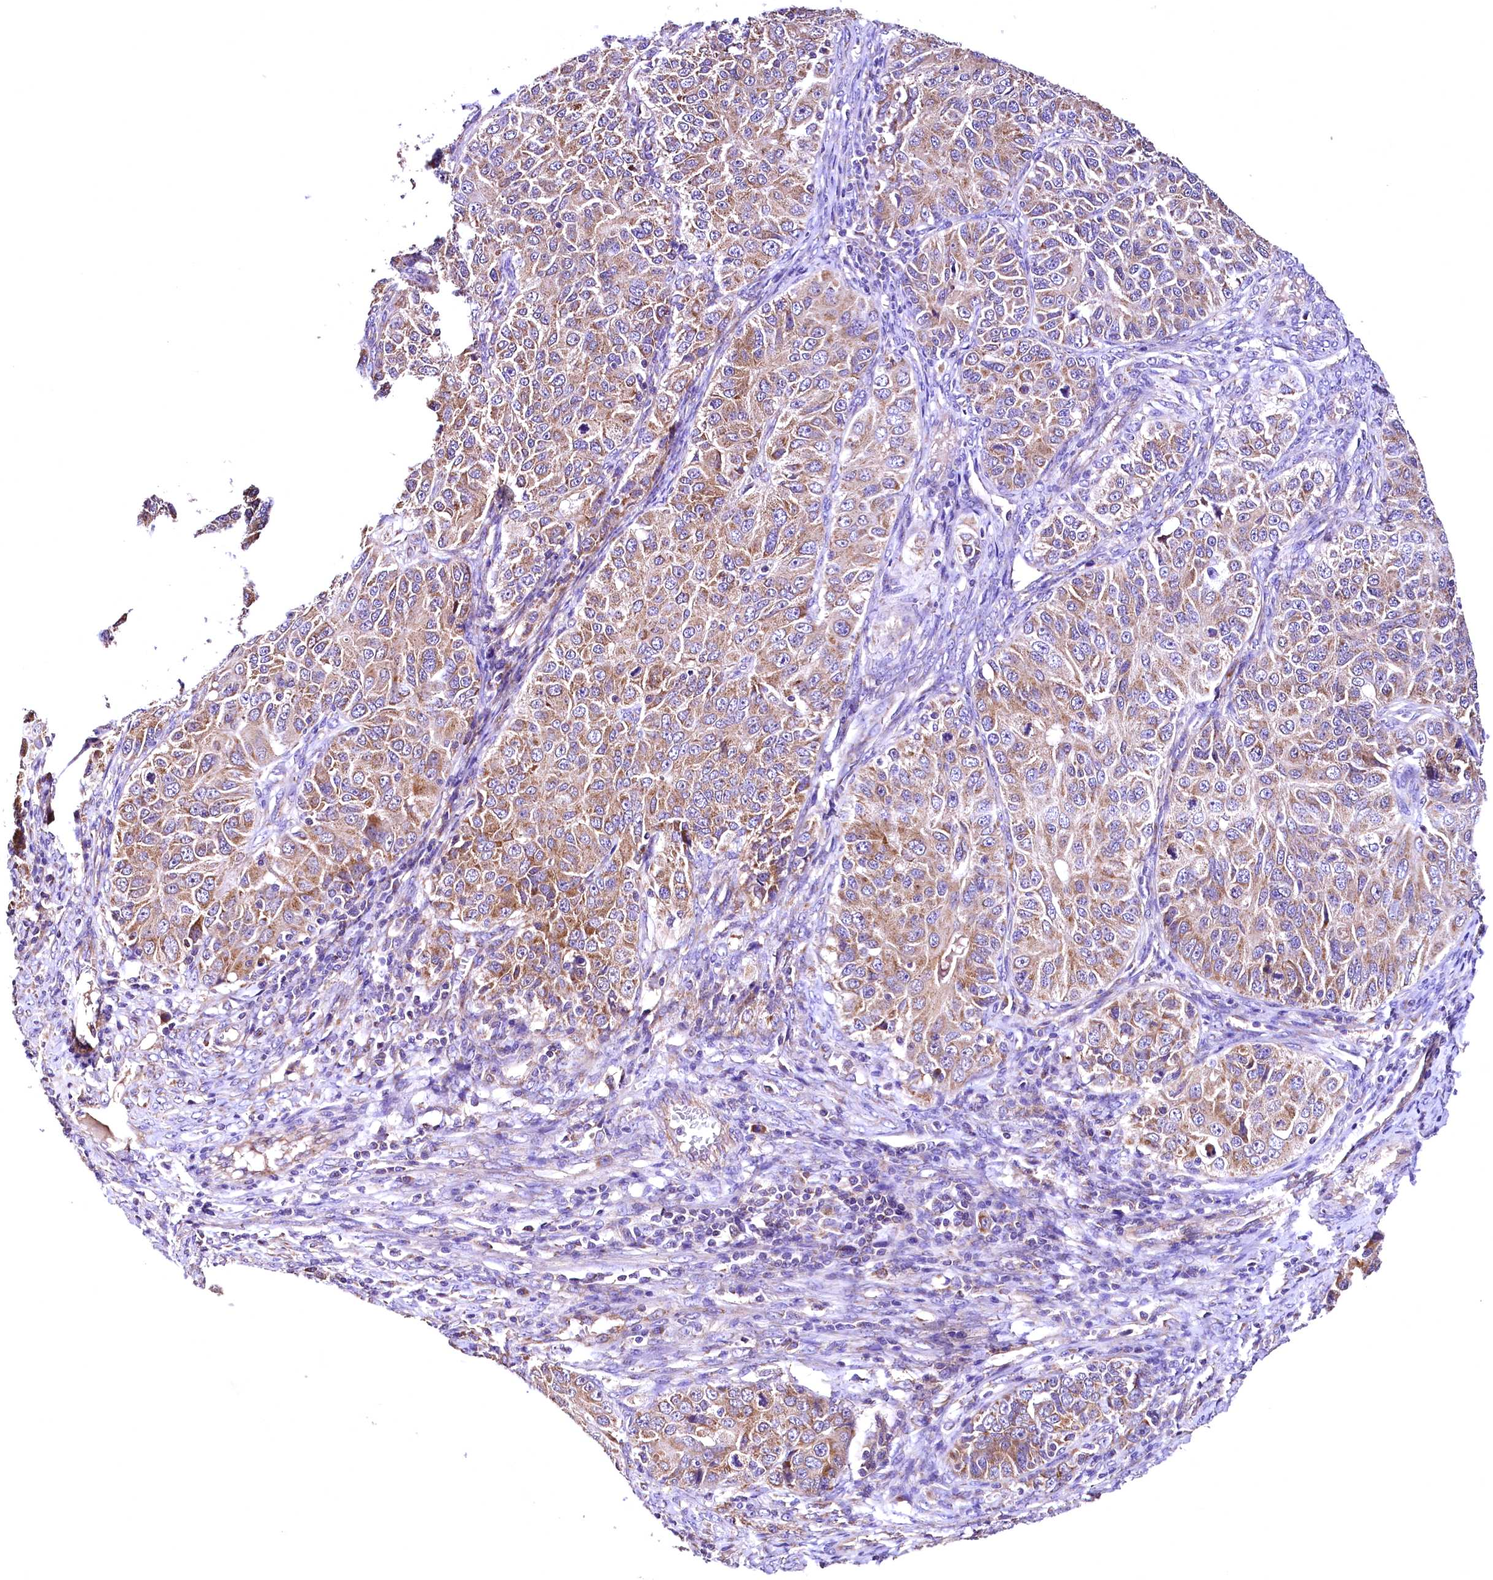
{"staining": {"intensity": "moderate", "quantity": ">75%", "location": "cytoplasmic/membranous"}, "tissue": "ovarian cancer", "cell_type": "Tumor cells", "image_type": "cancer", "snomed": [{"axis": "morphology", "description": "Carcinoma, endometroid"}, {"axis": "topography", "description": "Ovary"}], "caption": "Approximately >75% of tumor cells in human ovarian cancer (endometroid carcinoma) demonstrate moderate cytoplasmic/membranous protein positivity as visualized by brown immunohistochemical staining.", "gene": "MRPL57", "patient": {"sex": "female", "age": 51}}